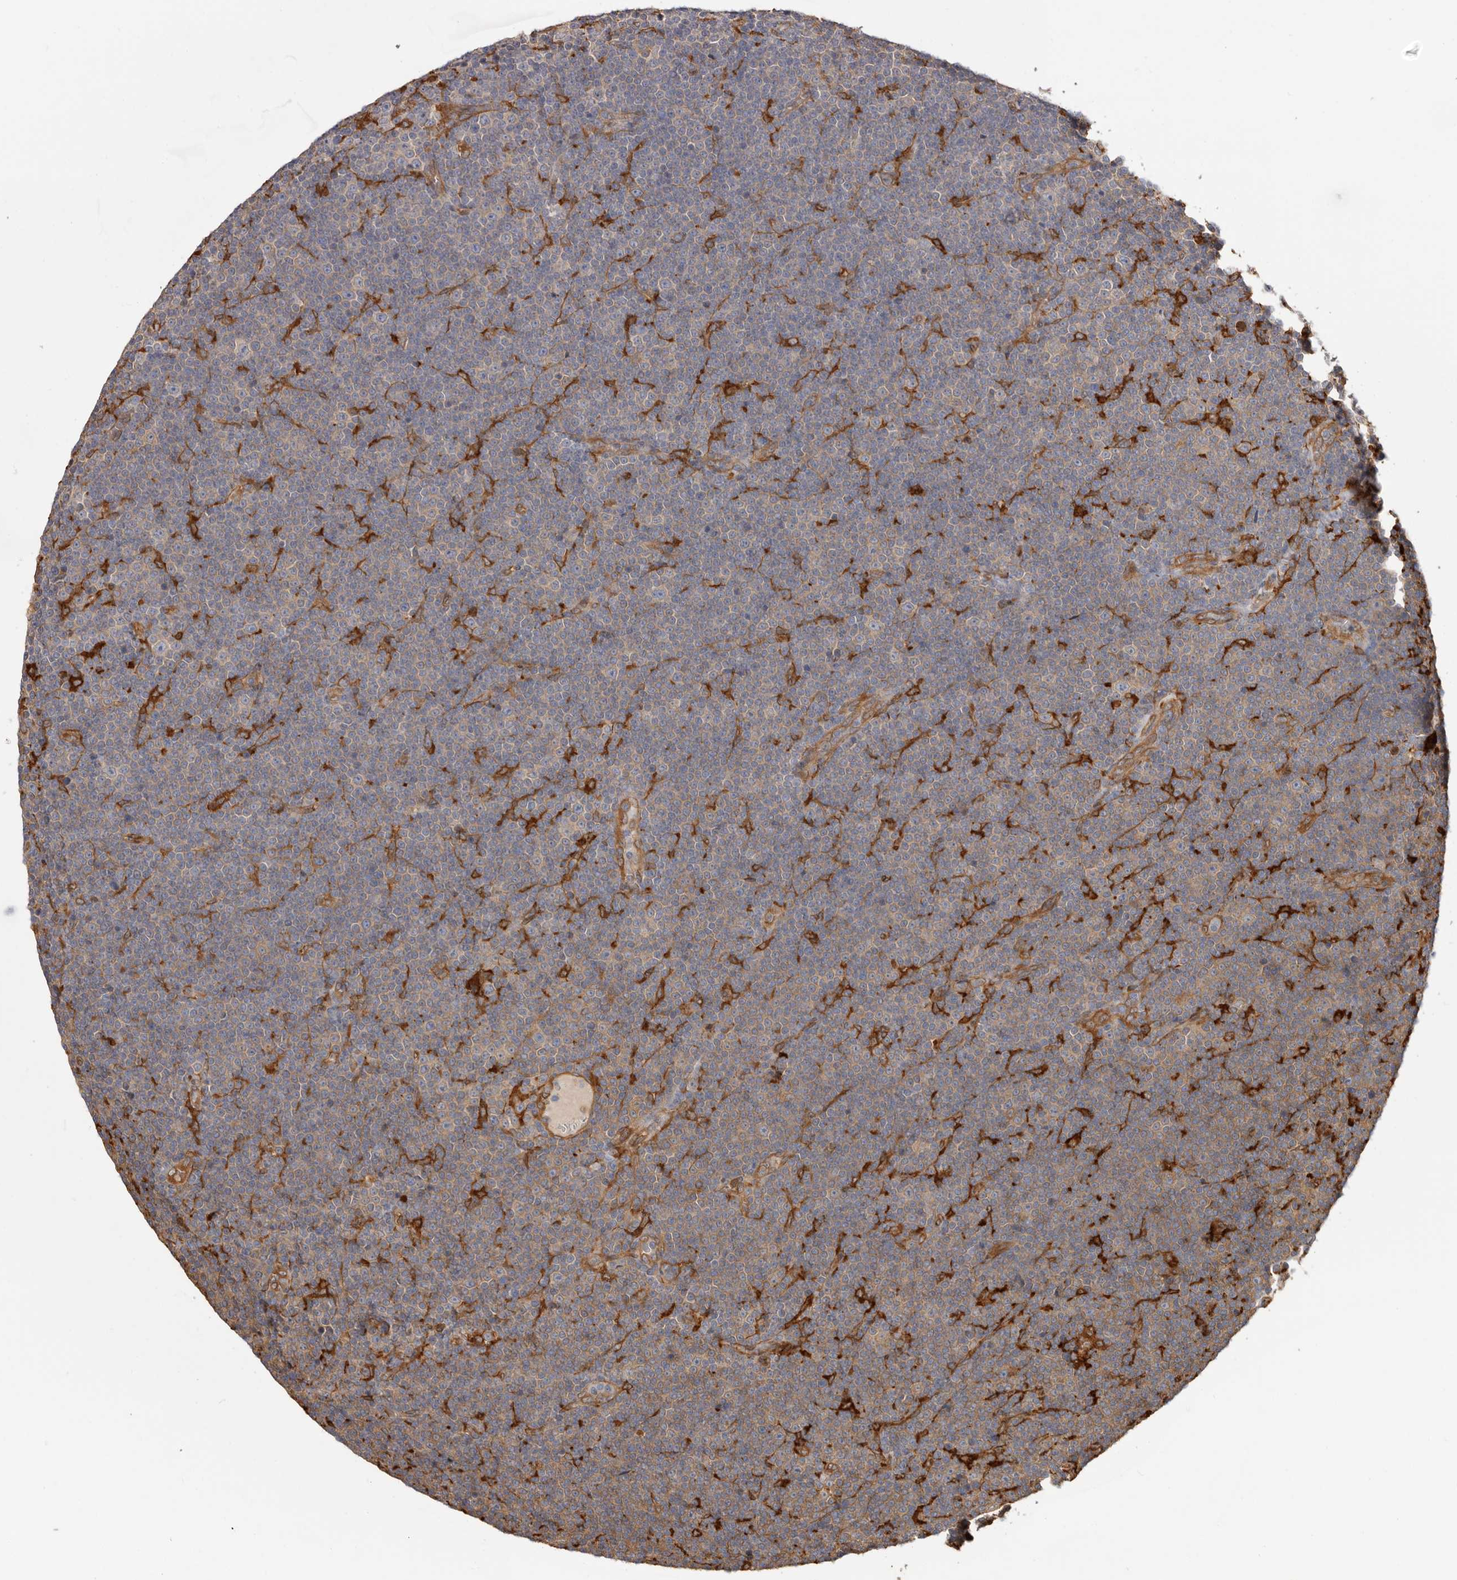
{"staining": {"intensity": "weak", "quantity": "<25%", "location": "cytoplasmic/membranous"}, "tissue": "lymphoma", "cell_type": "Tumor cells", "image_type": "cancer", "snomed": [{"axis": "morphology", "description": "Malignant lymphoma, non-Hodgkin's type, Low grade"}, {"axis": "topography", "description": "Lymph node"}], "caption": "Image shows no protein positivity in tumor cells of low-grade malignant lymphoma, non-Hodgkin's type tissue. Brightfield microscopy of IHC stained with DAB (3,3'-diaminobenzidine) (brown) and hematoxylin (blue), captured at high magnification.", "gene": "LAP3", "patient": {"sex": "female", "age": 67}}